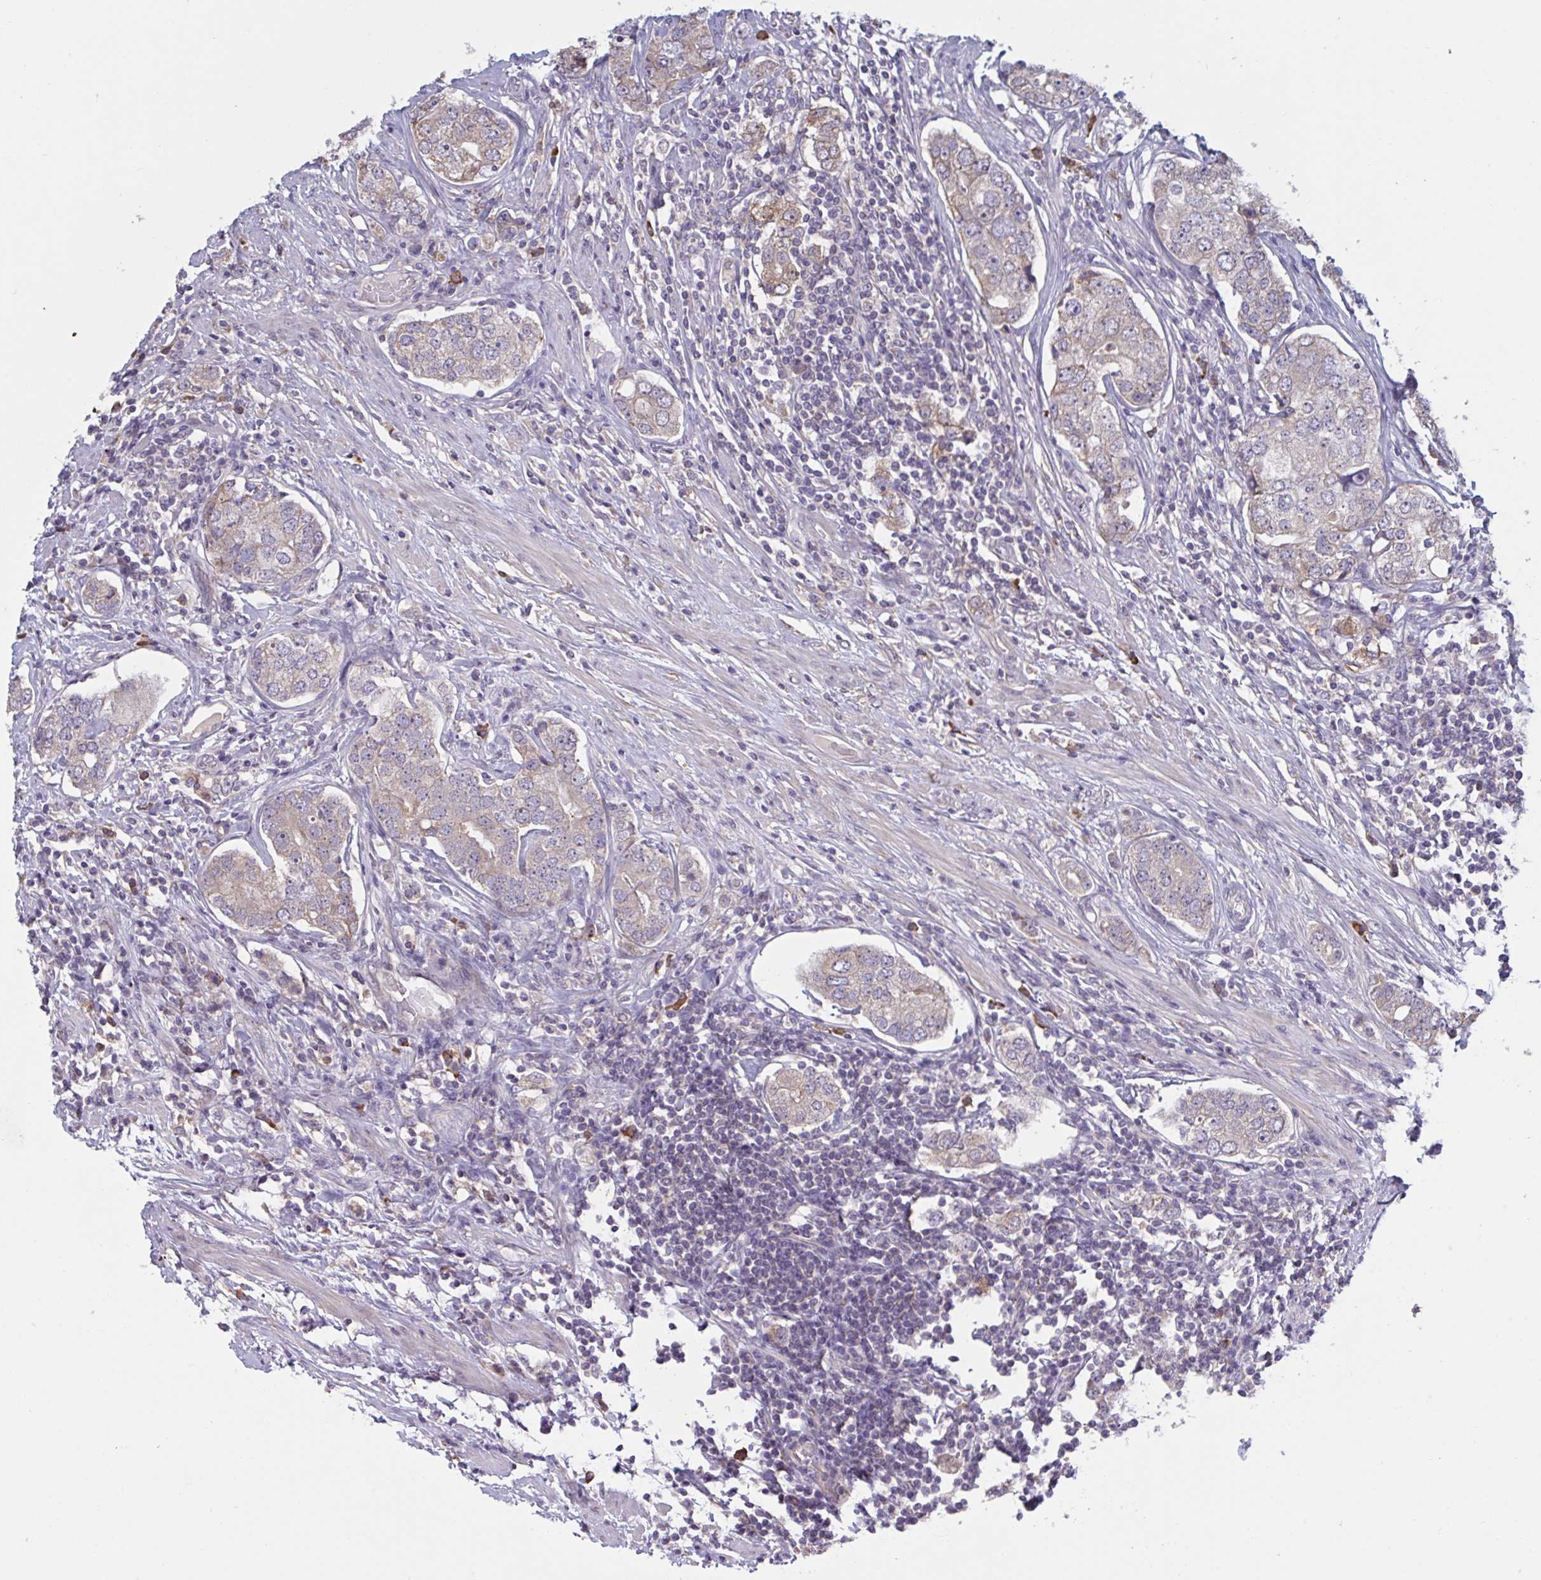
{"staining": {"intensity": "weak", "quantity": "<25%", "location": "cytoplasmic/membranous"}, "tissue": "prostate cancer", "cell_type": "Tumor cells", "image_type": "cancer", "snomed": [{"axis": "morphology", "description": "Adenocarcinoma, High grade"}, {"axis": "topography", "description": "Prostate"}], "caption": "Tumor cells show no significant protein staining in prostate cancer (high-grade adenocarcinoma).", "gene": "CD1E", "patient": {"sex": "male", "age": 60}}